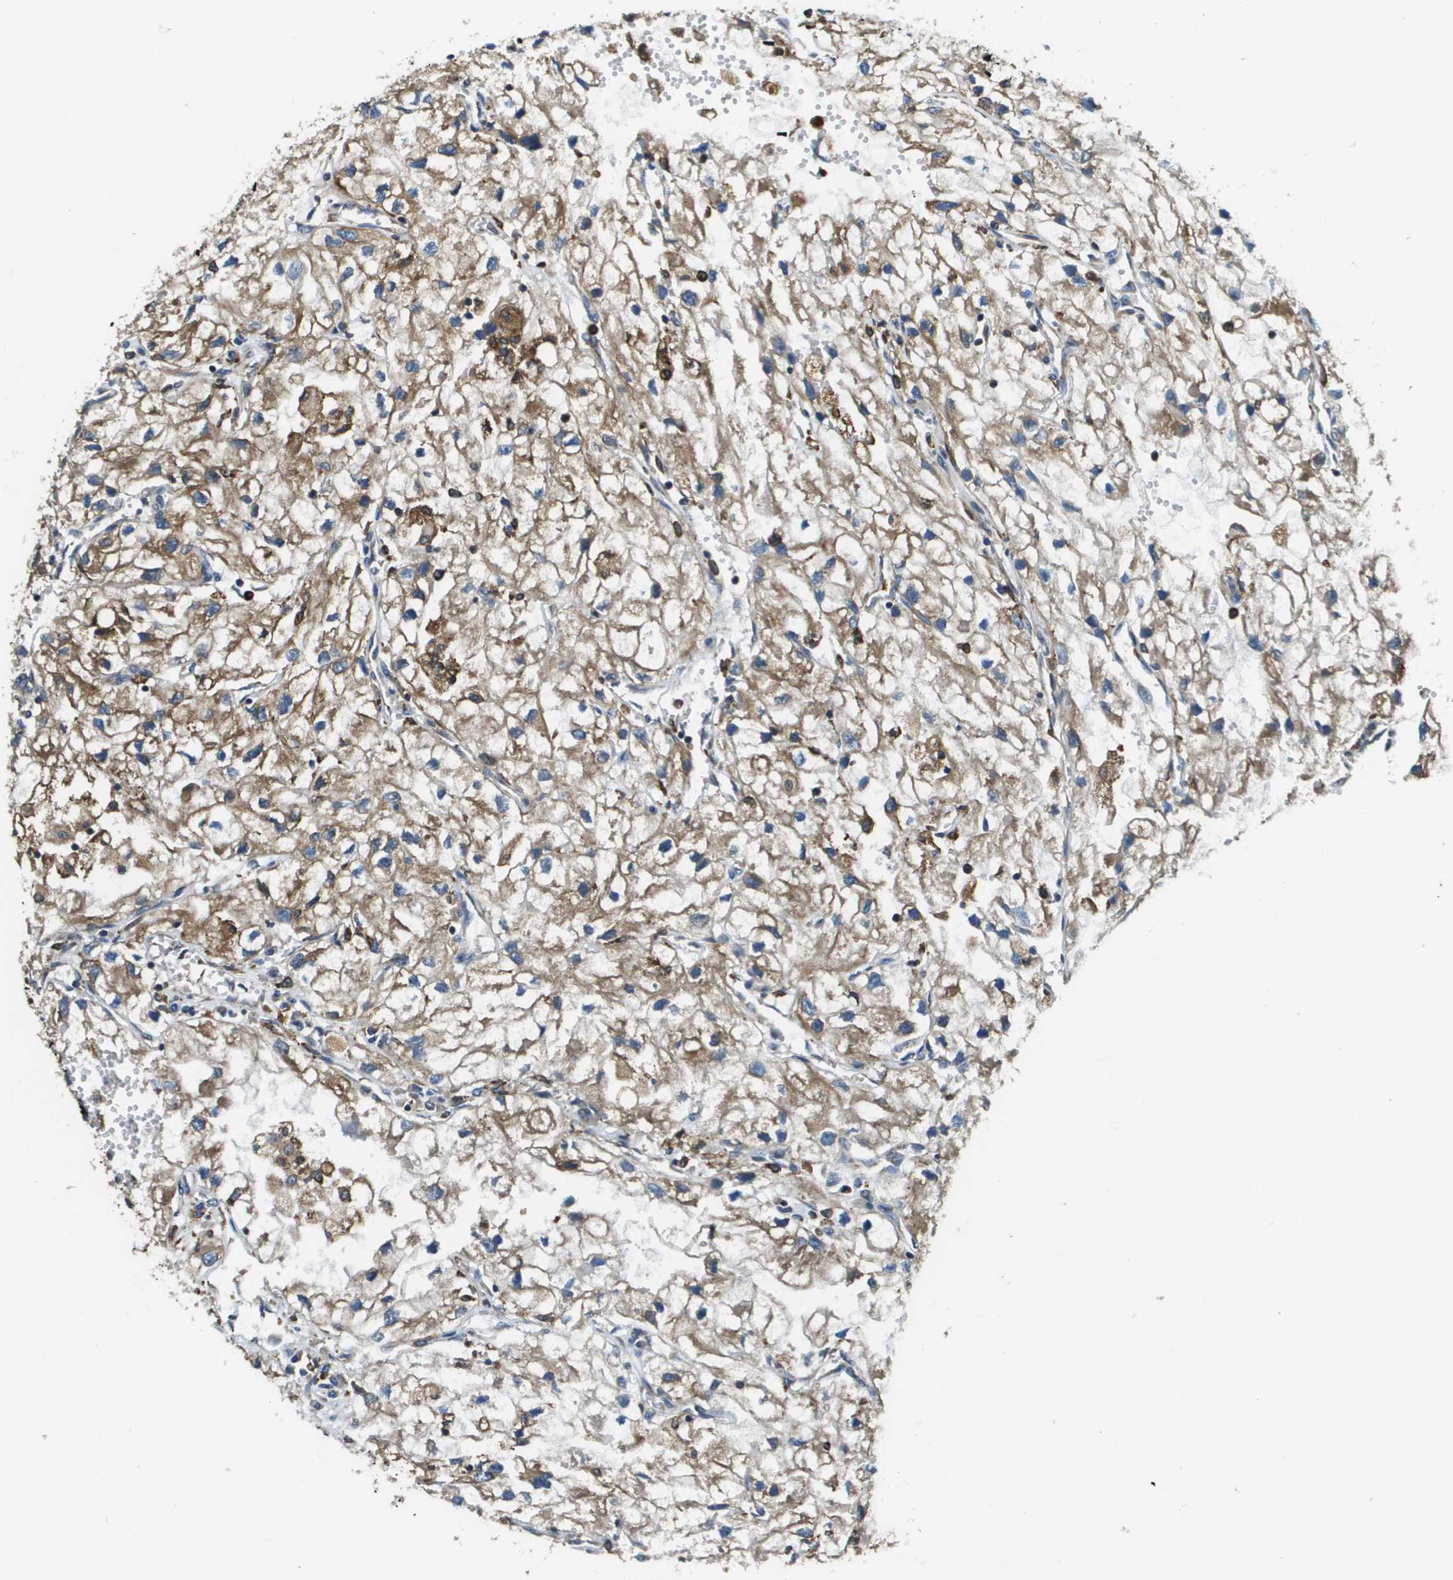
{"staining": {"intensity": "moderate", "quantity": "25%-75%", "location": "cytoplasmic/membranous"}, "tissue": "renal cancer", "cell_type": "Tumor cells", "image_type": "cancer", "snomed": [{"axis": "morphology", "description": "Adenocarcinoma, NOS"}, {"axis": "topography", "description": "Kidney"}], "caption": "A histopathology image showing moderate cytoplasmic/membranous positivity in about 25%-75% of tumor cells in renal adenocarcinoma, as visualized by brown immunohistochemical staining.", "gene": "CNPY3", "patient": {"sex": "female", "age": 70}}